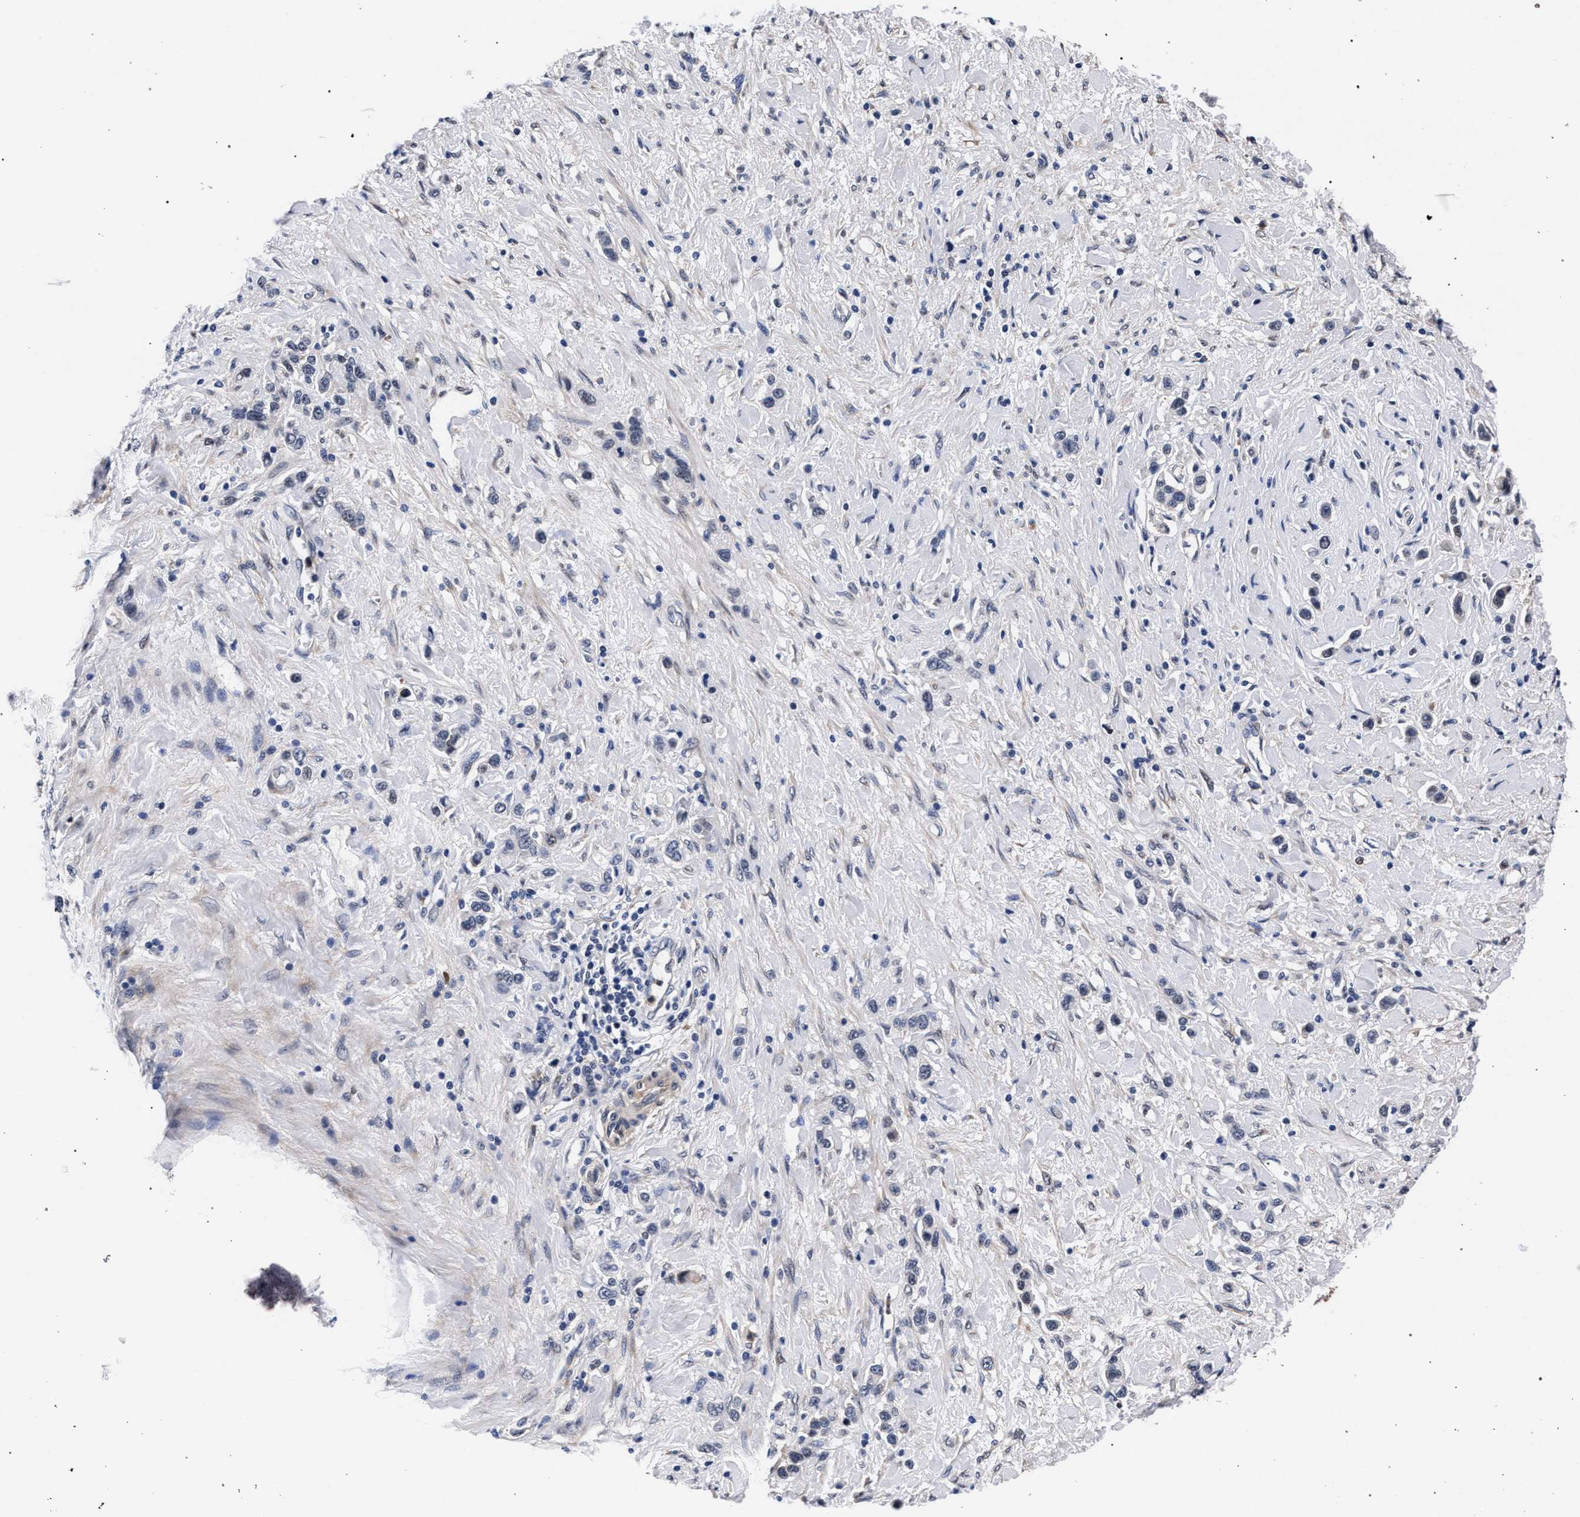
{"staining": {"intensity": "negative", "quantity": "none", "location": "none"}, "tissue": "stomach cancer", "cell_type": "Tumor cells", "image_type": "cancer", "snomed": [{"axis": "morphology", "description": "Adenocarcinoma, NOS"}, {"axis": "topography", "description": "Stomach"}], "caption": "This histopathology image is of stomach adenocarcinoma stained with IHC to label a protein in brown with the nuclei are counter-stained blue. There is no positivity in tumor cells.", "gene": "ZNF462", "patient": {"sex": "female", "age": 65}}